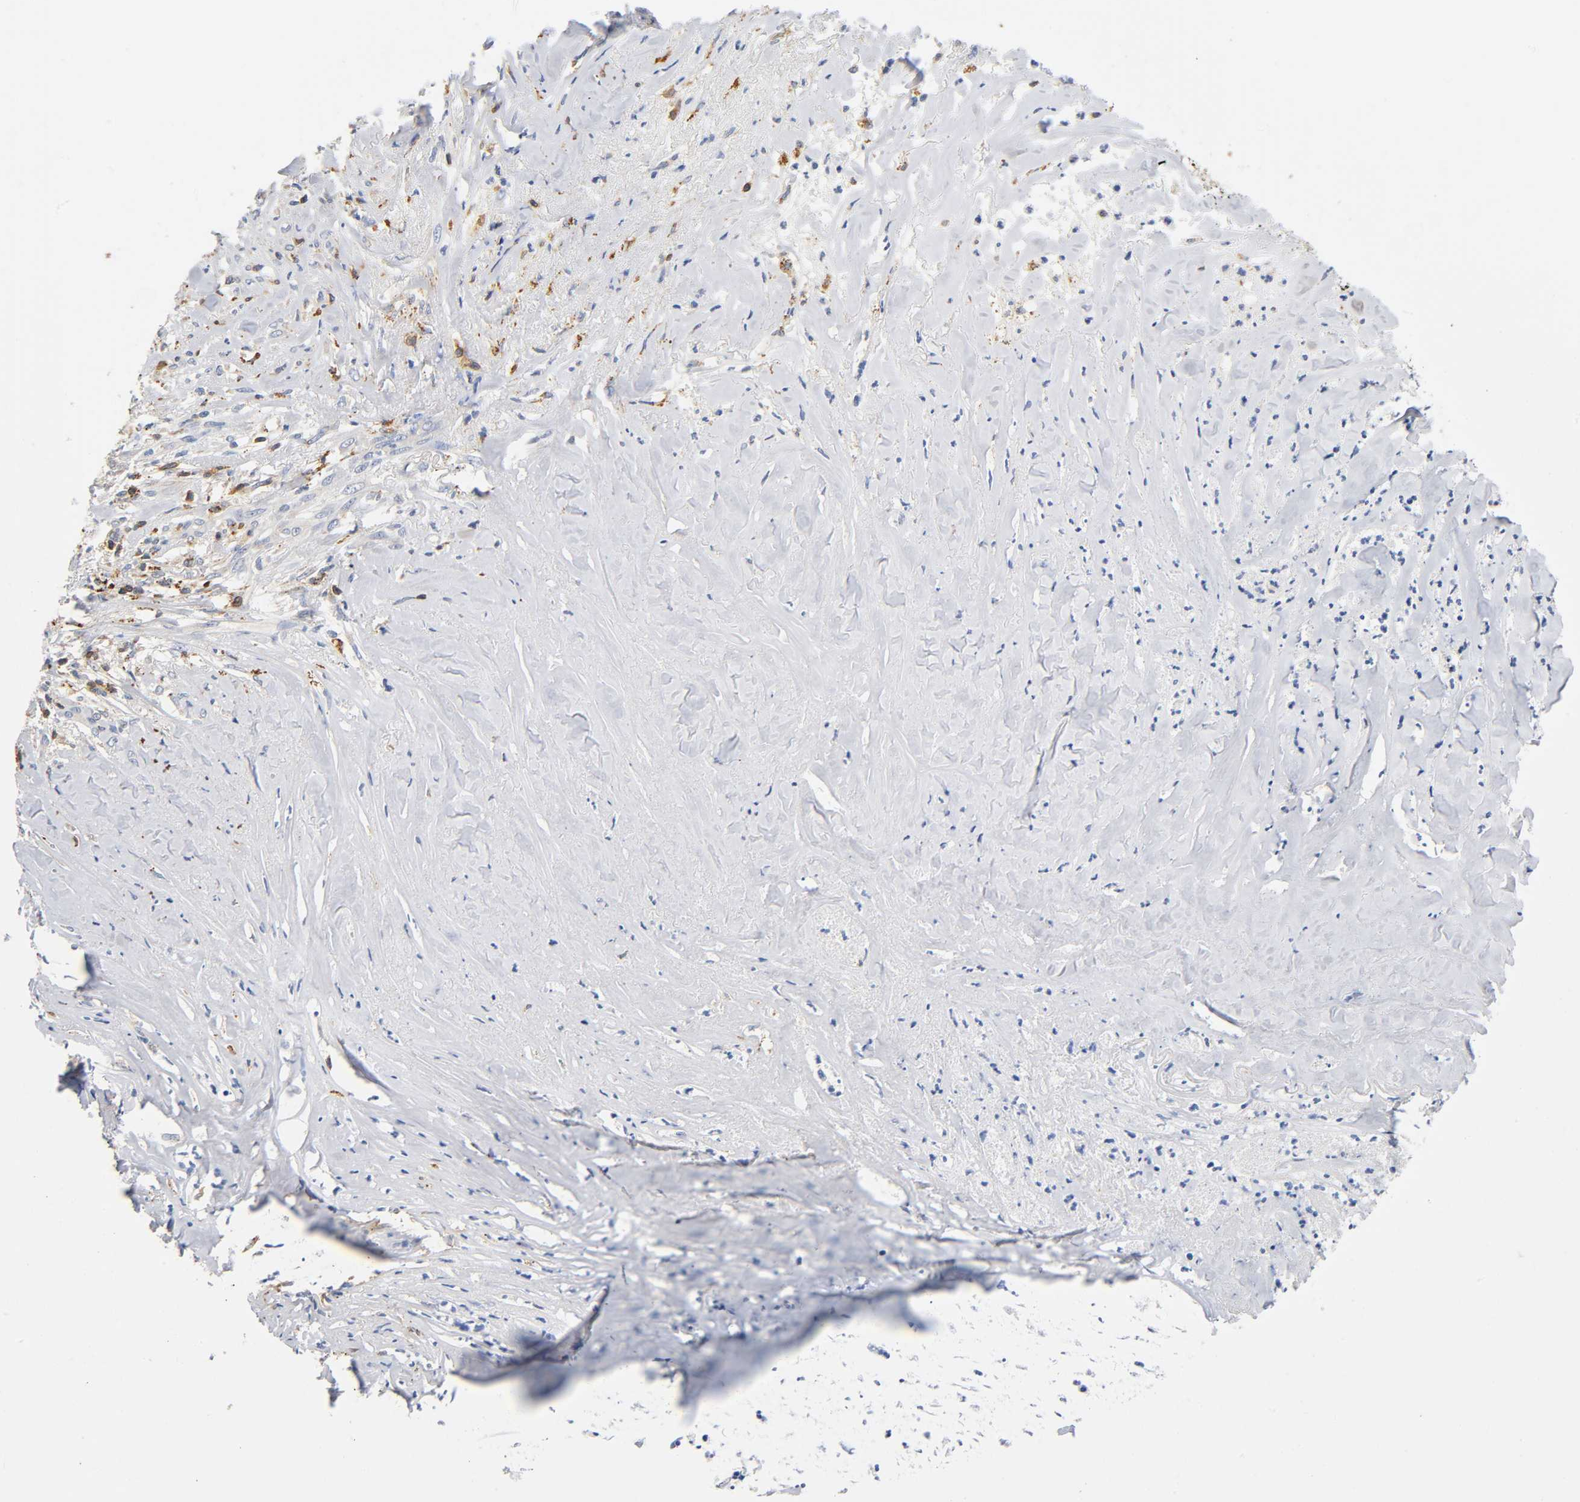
{"staining": {"intensity": "negative", "quantity": "none", "location": "none"}, "tissue": "liver cancer", "cell_type": "Tumor cells", "image_type": "cancer", "snomed": [{"axis": "morphology", "description": "Cholangiocarcinoma"}, {"axis": "topography", "description": "Liver"}], "caption": "Liver cancer was stained to show a protein in brown. There is no significant expression in tumor cells.", "gene": "UCKL1", "patient": {"sex": "female", "age": 67}}